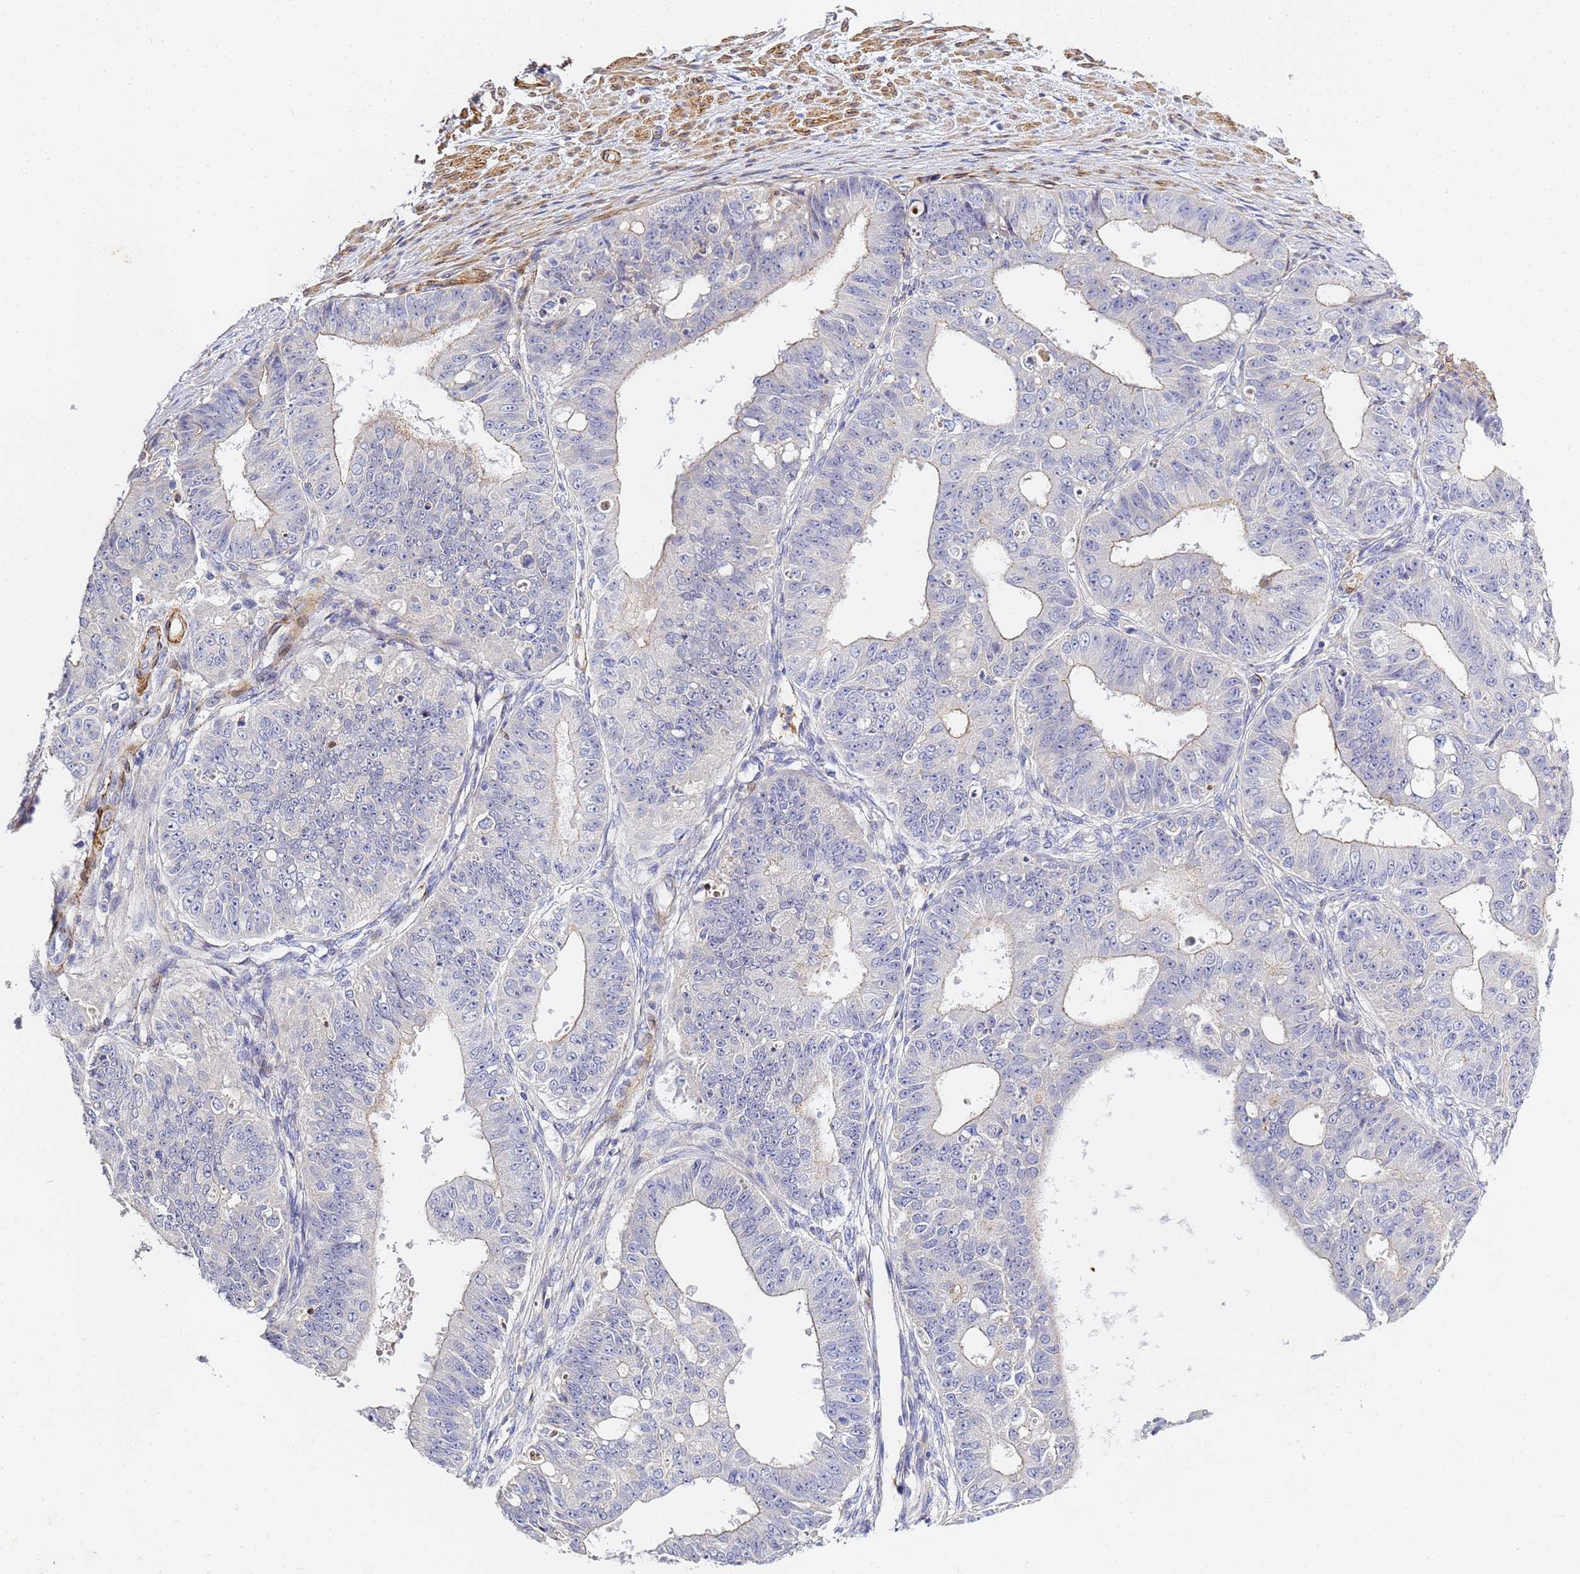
{"staining": {"intensity": "negative", "quantity": "none", "location": "none"}, "tissue": "ovarian cancer", "cell_type": "Tumor cells", "image_type": "cancer", "snomed": [{"axis": "morphology", "description": "Carcinoma, endometroid"}, {"axis": "topography", "description": "Appendix"}, {"axis": "topography", "description": "Ovary"}], "caption": "This is a photomicrograph of immunohistochemistry staining of ovarian endometroid carcinoma, which shows no positivity in tumor cells.", "gene": "CFH", "patient": {"sex": "female", "age": 42}}